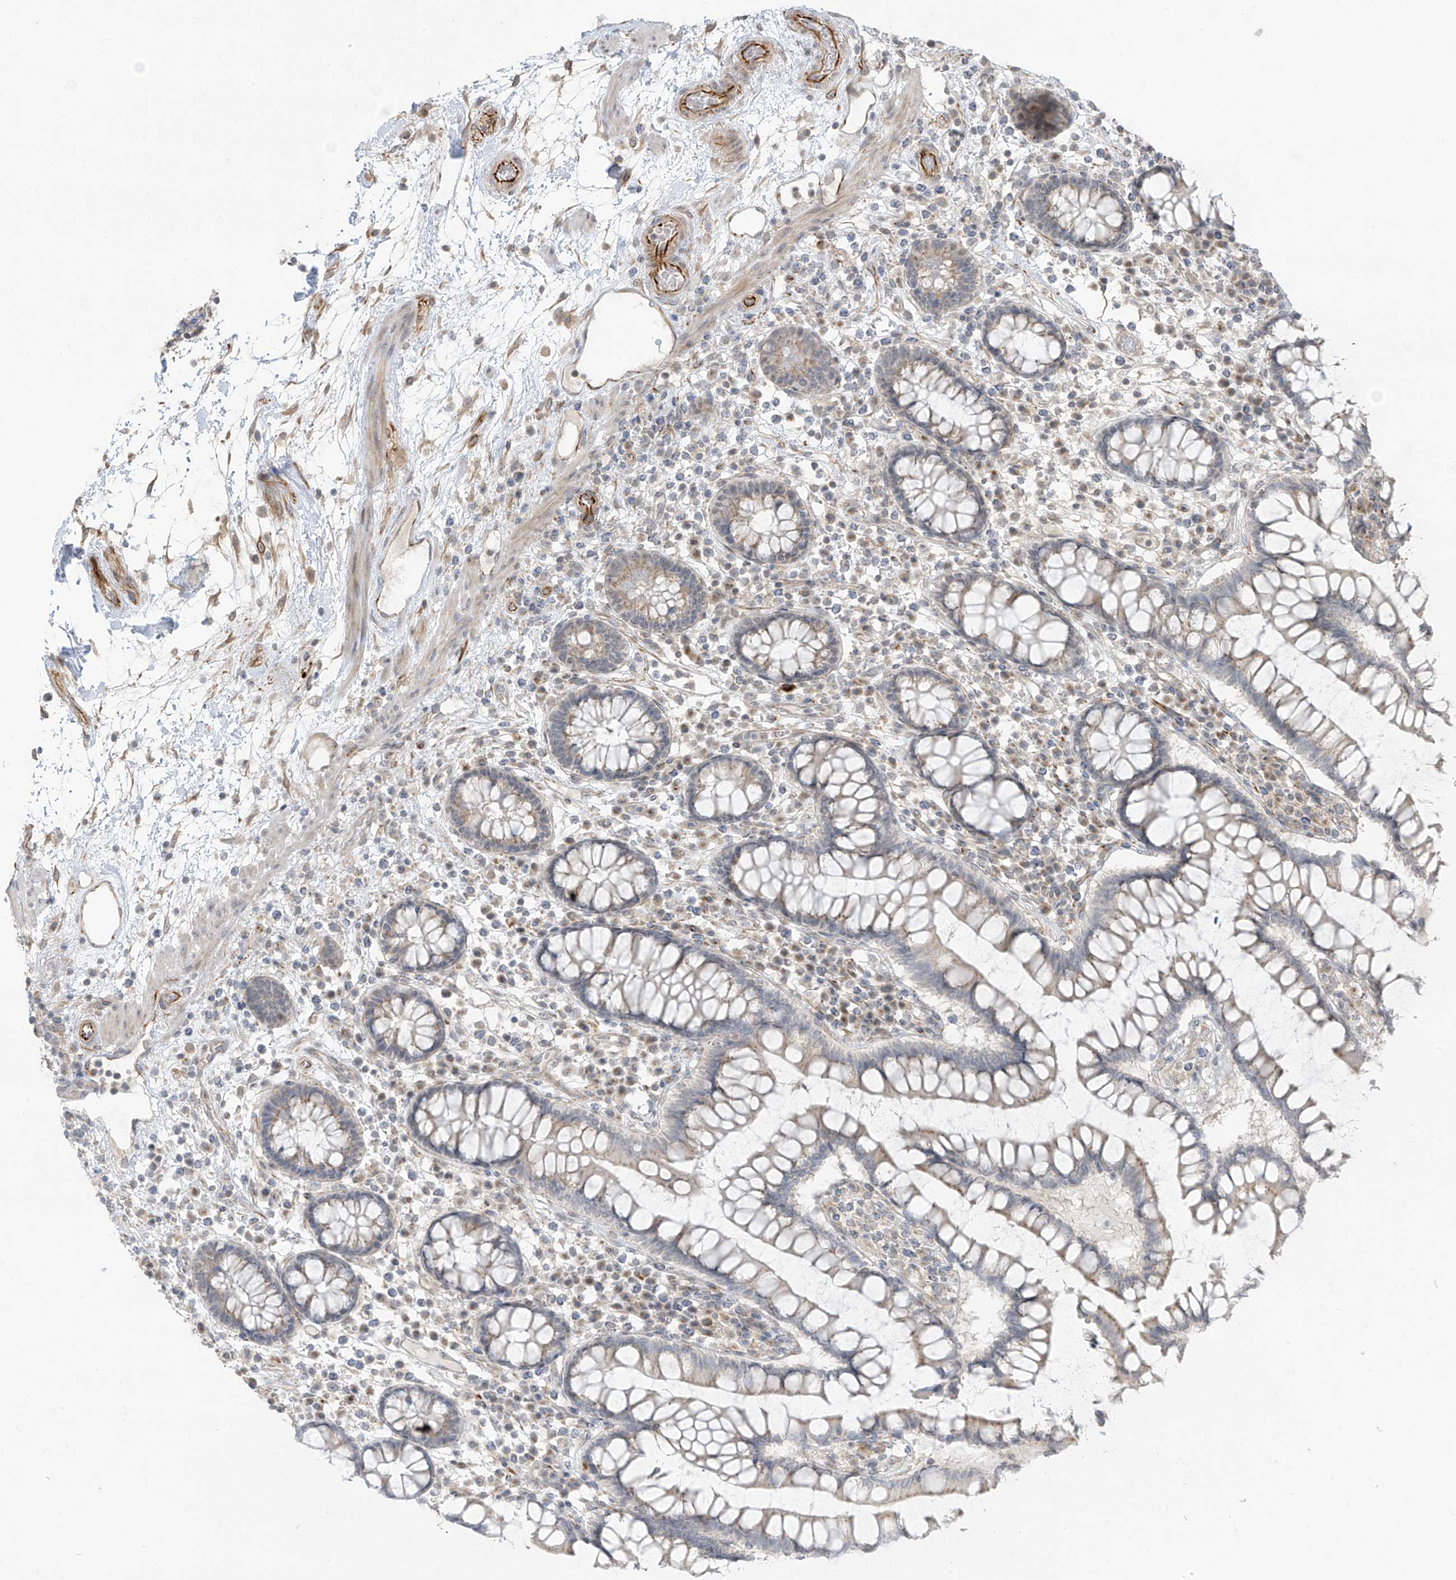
{"staining": {"intensity": "strong", "quantity": "25%-75%", "location": "cytoplasmic/membranous"}, "tissue": "colon", "cell_type": "Endothelial cells", "image_type": "normal", "snomed": [{"axis": "morphology", "description": "Normal tissue, NOS"}, {"axis": "topography", "description": "Colon"}], "caption": "This is a photomicrograph of immunohistochemistry (IHC) staining of unremarkable colon, which shows strong positivity in the cytoplasmic/membranous of endothelial cells.", "gene": "HS6ST2", "patient": {"sex": "female", "age": 79}}